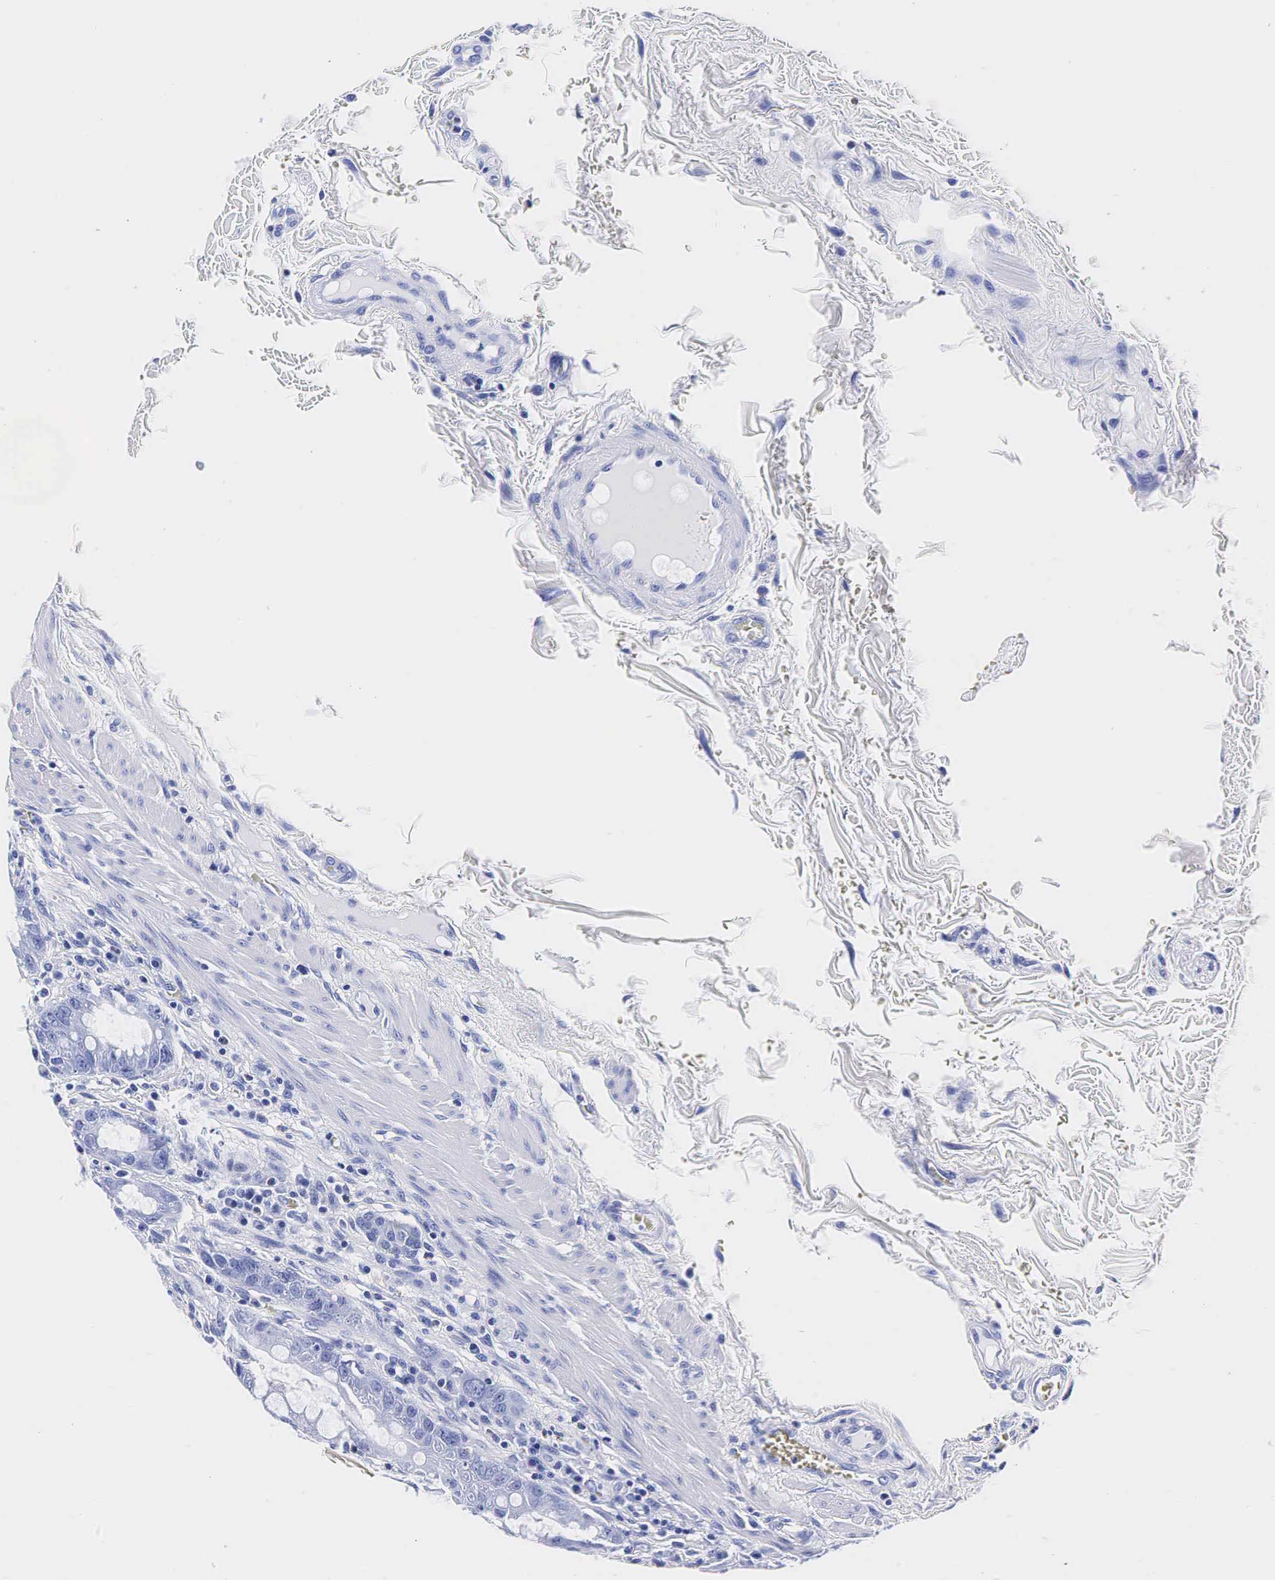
{"staining": {"intensity": "negative", "quantity": "none", "location": "none"}, "tissue": "rectum", "cell_type": "Glandular cells", "image_type": "normal", "snomed": [{"axis": "morphology", "description": "Normal tissue, NOS"}, {"axis": "topography", "description": "Rectum"}], "caption": "Protein analysis of normal rectum demonstrates no significant positivity in glandular cells. (IHC, brightfield microscopy, high magnification).", "gene": "KLK3", "patient": {"sex": "female", "age": 60}}